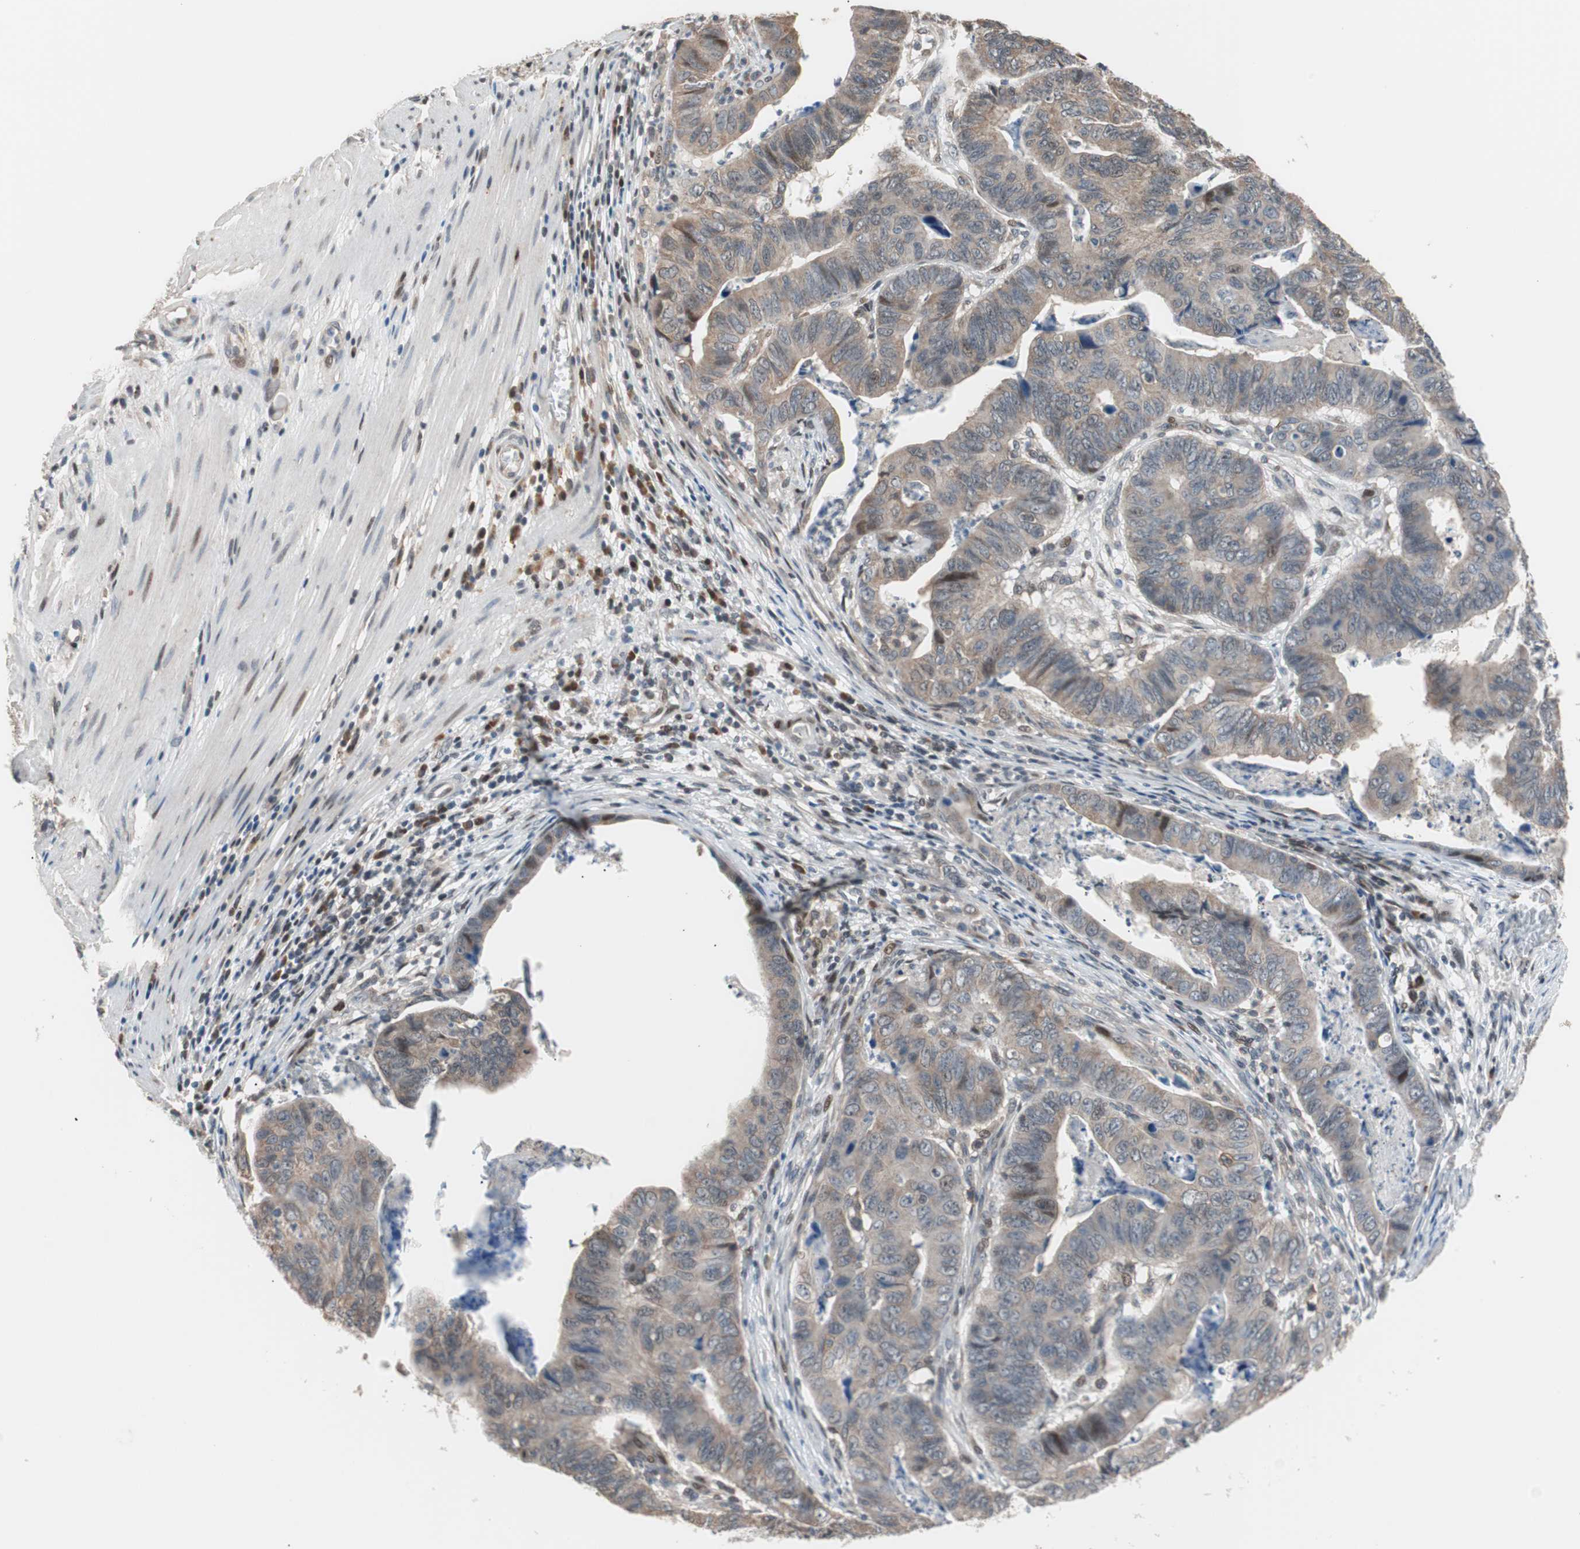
{"staining": {"intensity": "weak", "quantity": "25%-75%", "location": "cytoplasmic/membranous"}, "tissue": "stomach cancer", "cell_type": "Tumor cells", "image_type": "cancer", "snomed": [{"axis": "morphology", "description": "Adenocarcinoma, NOS"}, {"axis": "topography", "description": "Stomach, lower"}], "caption": "Brown immunohistochemical staining in stomach cancer (adenocarcinoma) shows weak cytoplasmic/membranous positivity in approximately 25%-75% of tumor cells.", "gene": "POLH", "patient": {"sex": "male", "age": 77}}